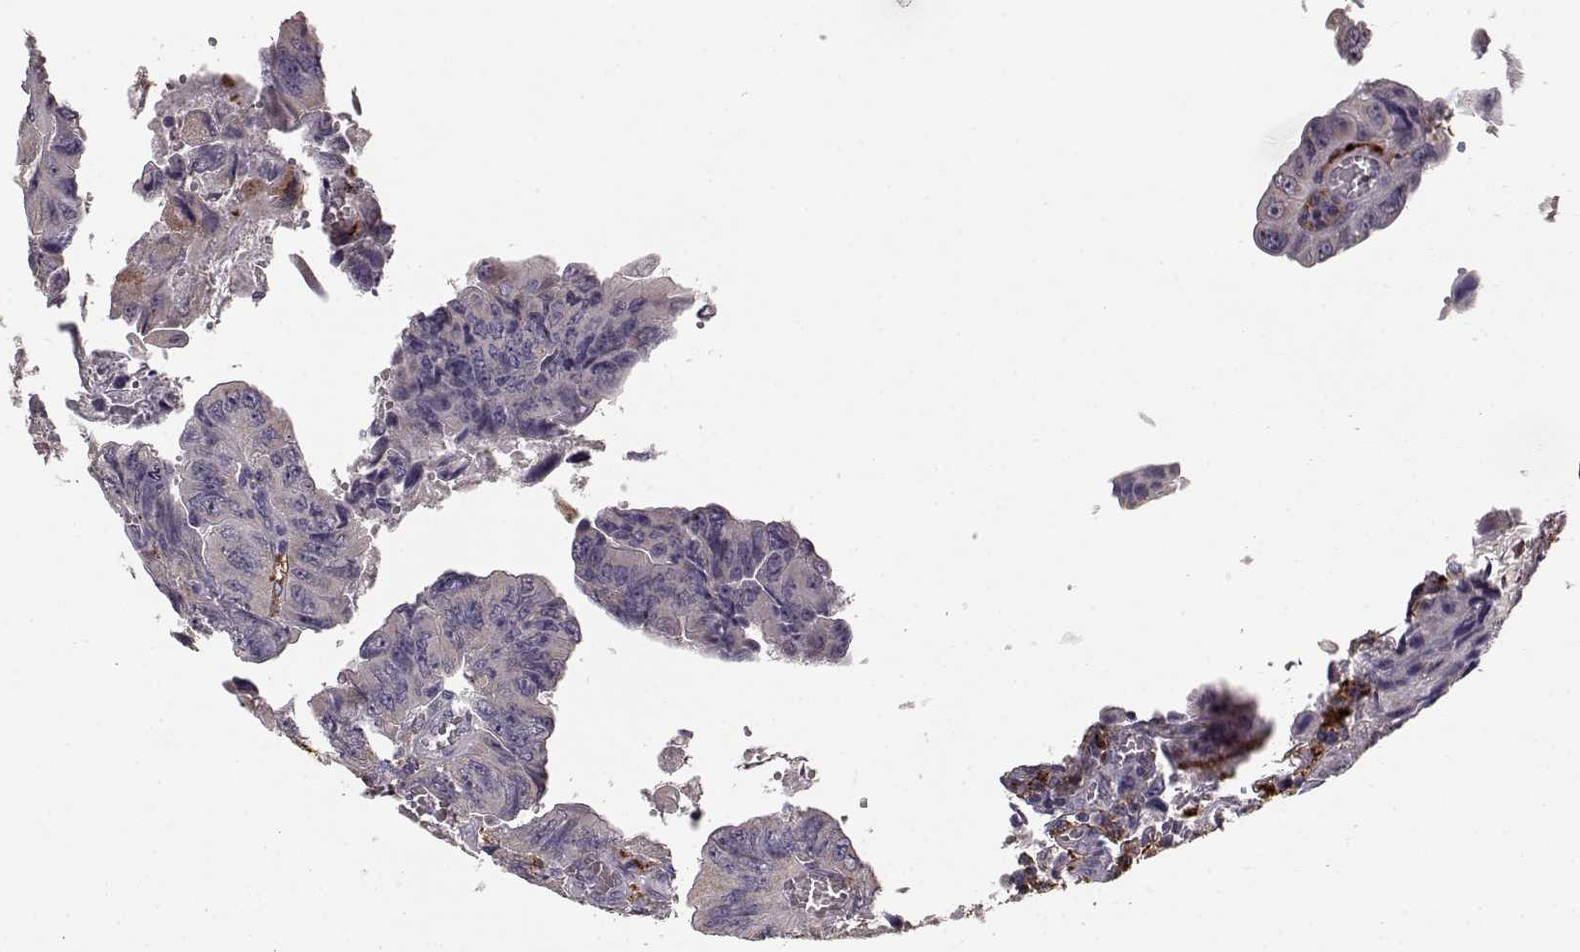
{"staining": {"intensity": "negative", "quantity": "none", "location": "none"}, "tissue": "colorectal cancer", "cell_type": "Tumor cells", "image_type": "cancer", "snomed": [{"axis": "morphology", "description": "Adenocarcinoma, NOS"}, {"axis": "topography", "description": "Colon"}], "caption": "DAB (3,3'-diaminobenzidine) immunohistochemical staining of human colorectal adenocarcinoma exhibits no significant staining in tumor cells.", "gene": "CCNF", "patient": {"sex": "female", "age": 84}}